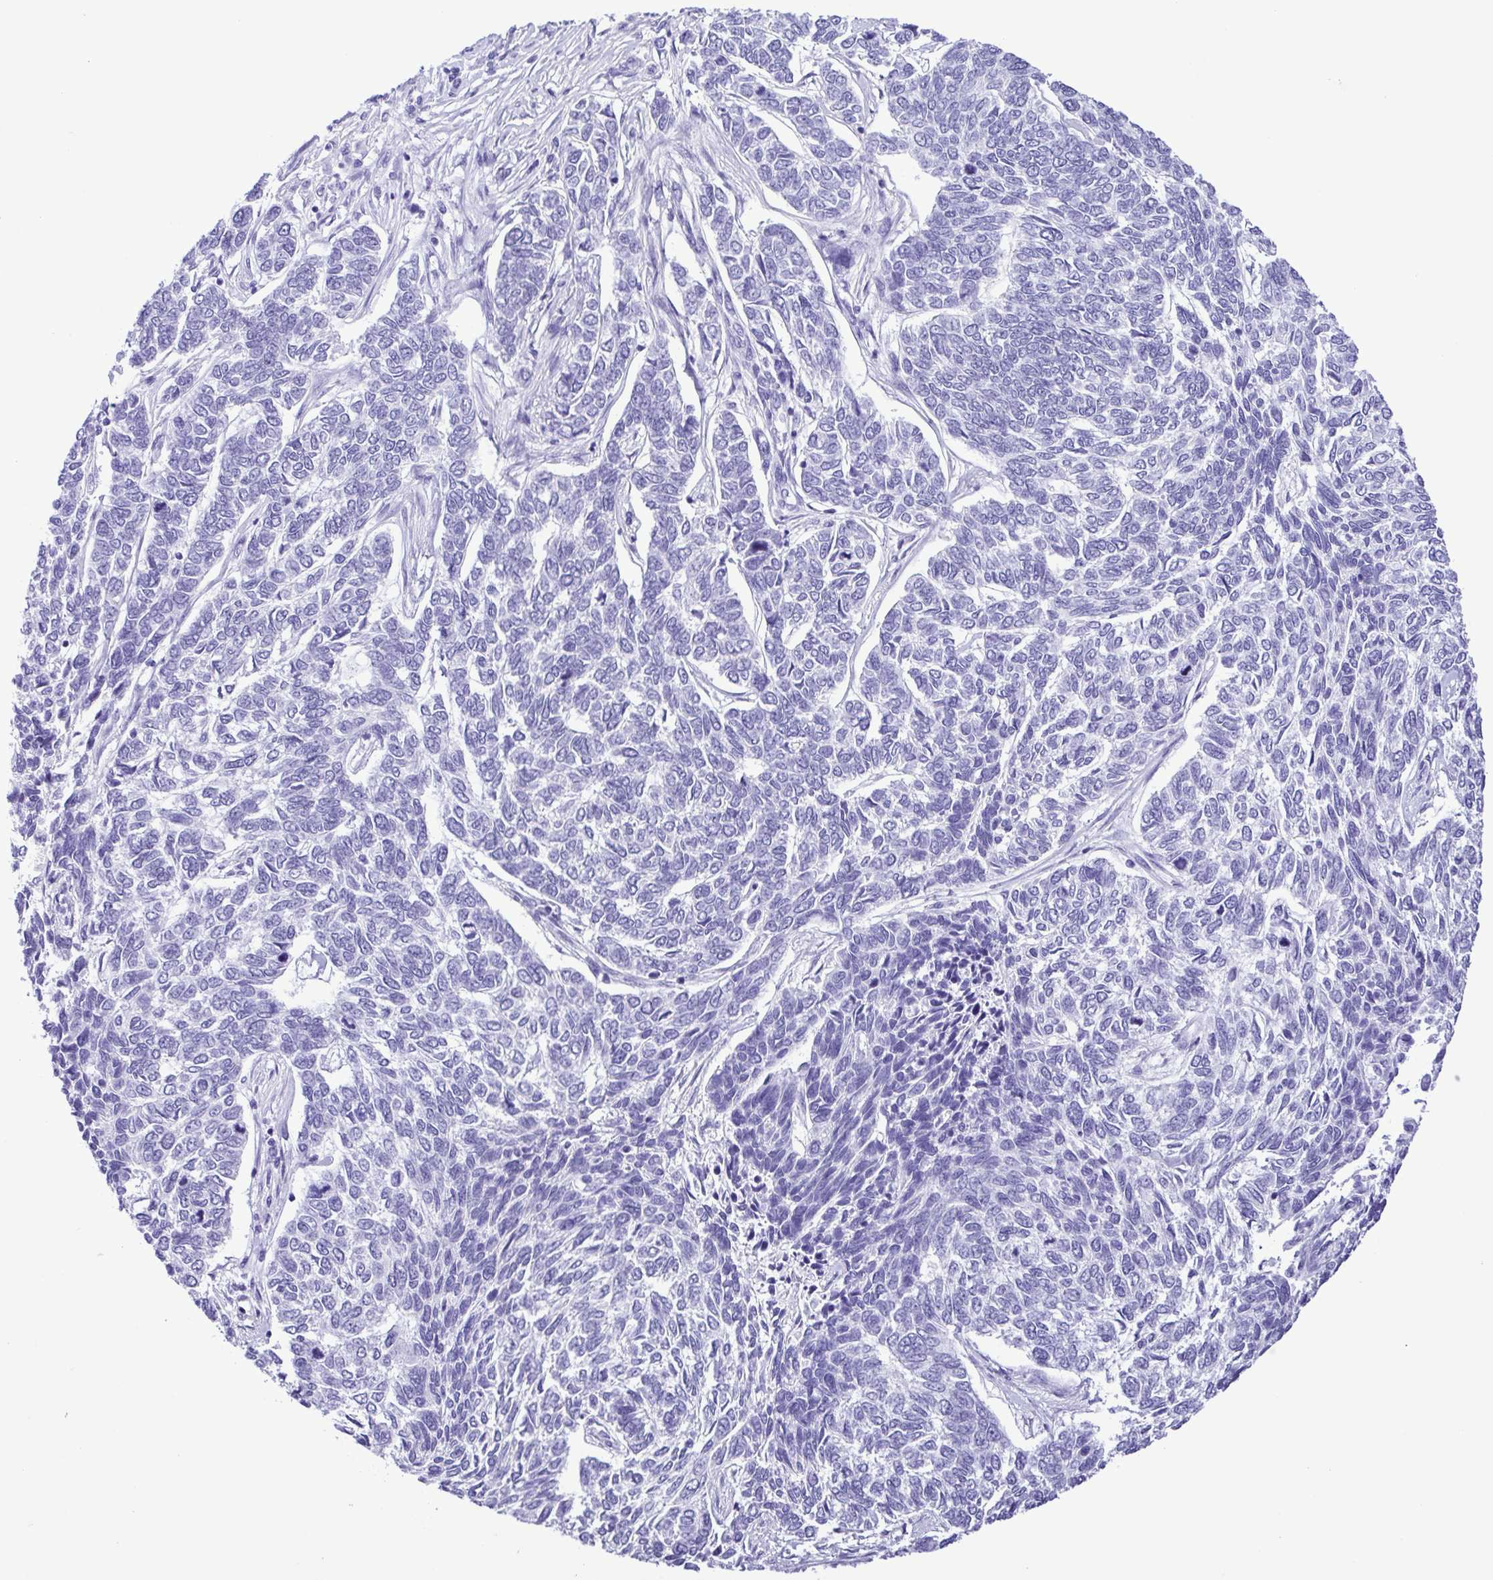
{"staining": {"intensity": "negative", "quantity": "none", "location": "none"}, "tissue": "skin cancer", "cell_type": "Tumor cells", "image_type": "cancer", "snomed": [{"axis": "morphology", "description": "Basal cell carcinoma"}, {"axis": "topography", "description": "Skin"}], "caption": "This is an IHC photomicrograph of basal cell carcinoma (skin). There is no expression in tumor cells.", "gene": "SYT1", "patient": {"sex": "female", "age": 65}}